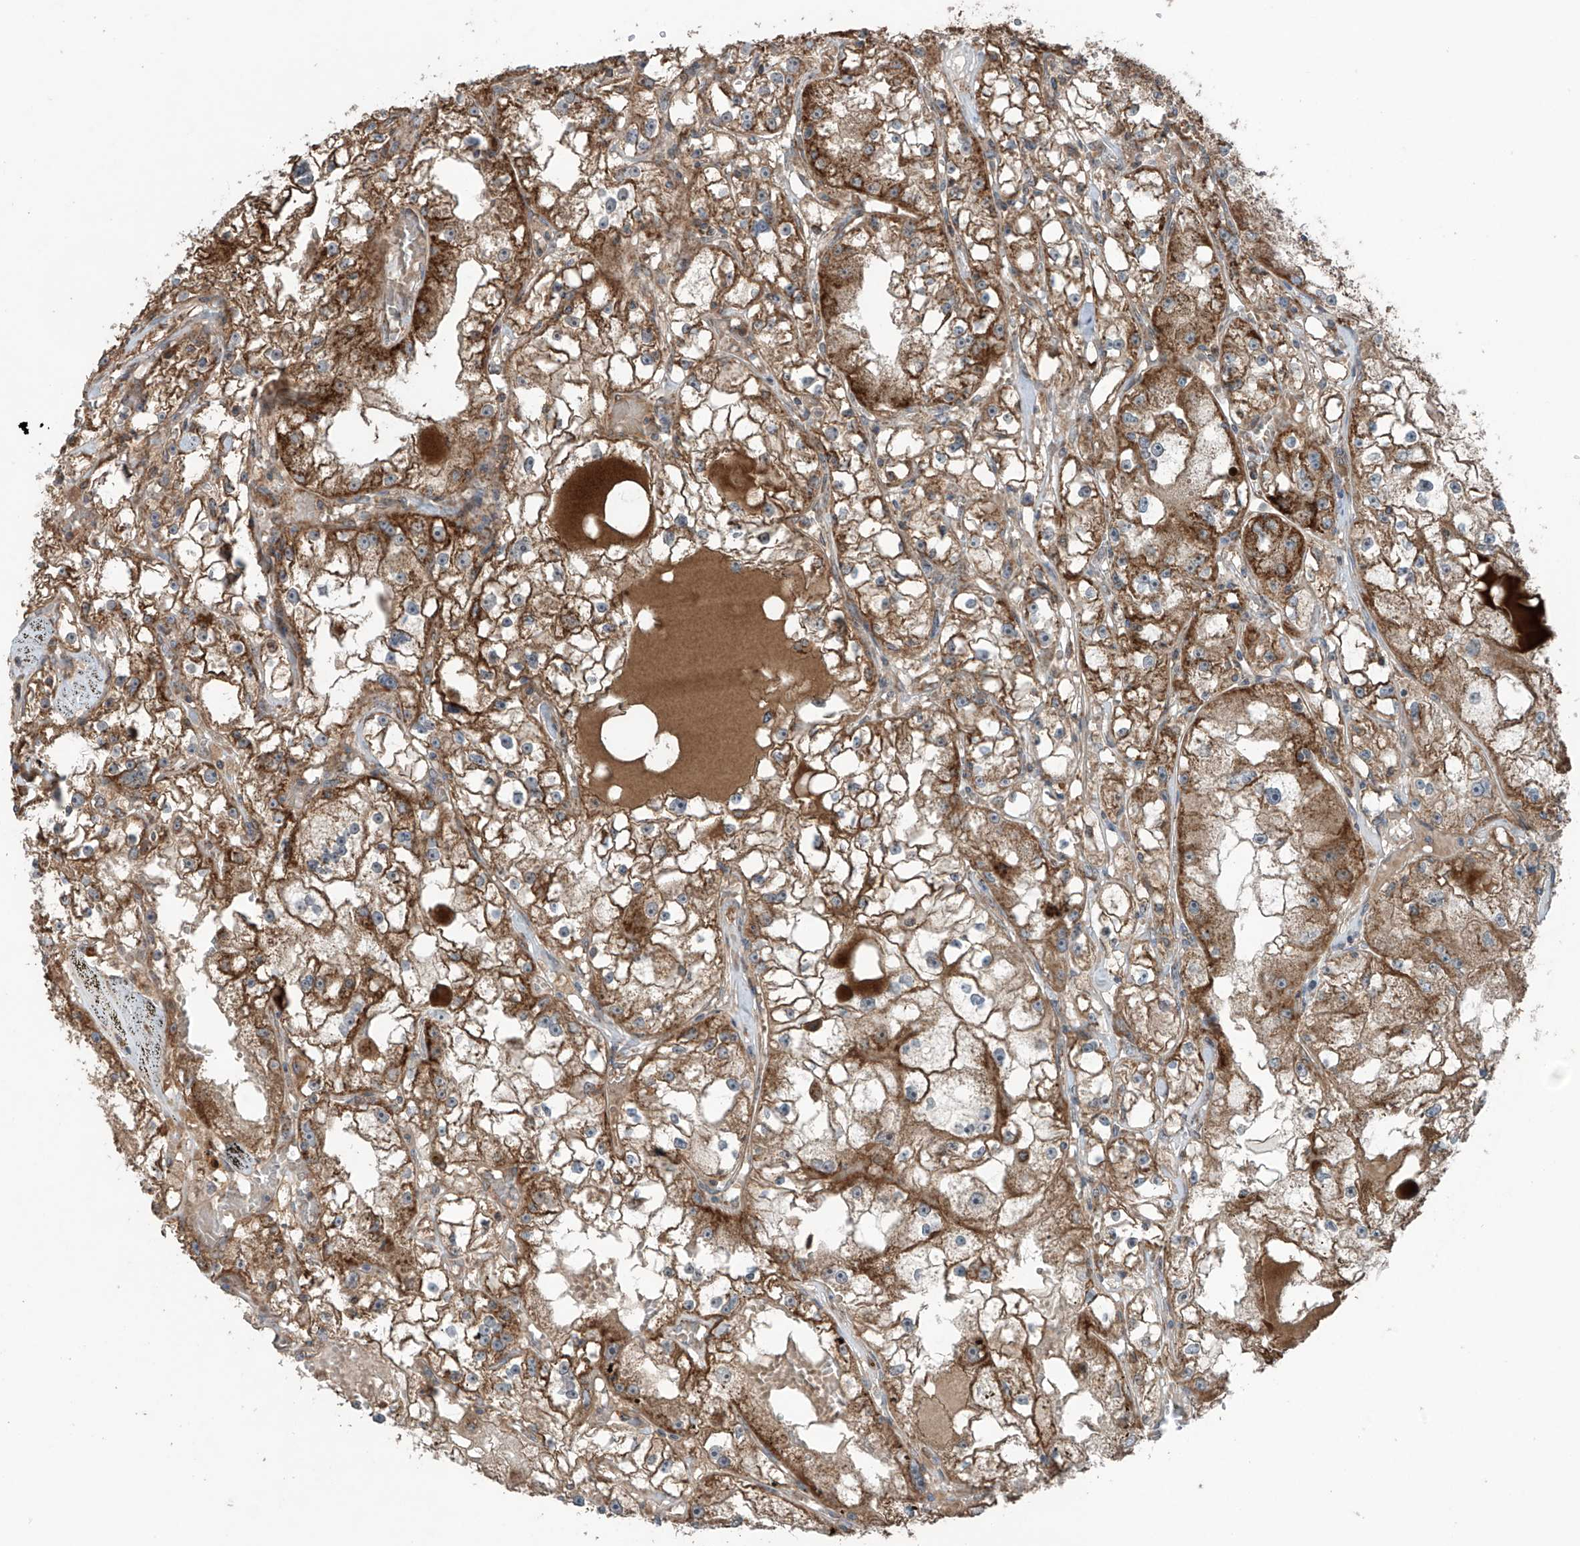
{"staining": {"intensity": "weak", "quantity": ">75%", "location": "cytoplasmic/membranous"}, "tissue": "renal cancer", "cell_type": "Tumor cells", "image_type": "cancer", "snomed": [{"axis": "morphology", "description": "Adenocarcinoma, NOS"}, {"axis": "topography", "description": "Kidney"}], "caption": "Immunohistochemical staining of renal cancer (adenocarcinoma) reveals low levels of weak cytoplasmic/membranous protein positivity in about >75% of tumor cells.", "gene": "SAMD3", "patient": {"sex": "male", "age": 56}}